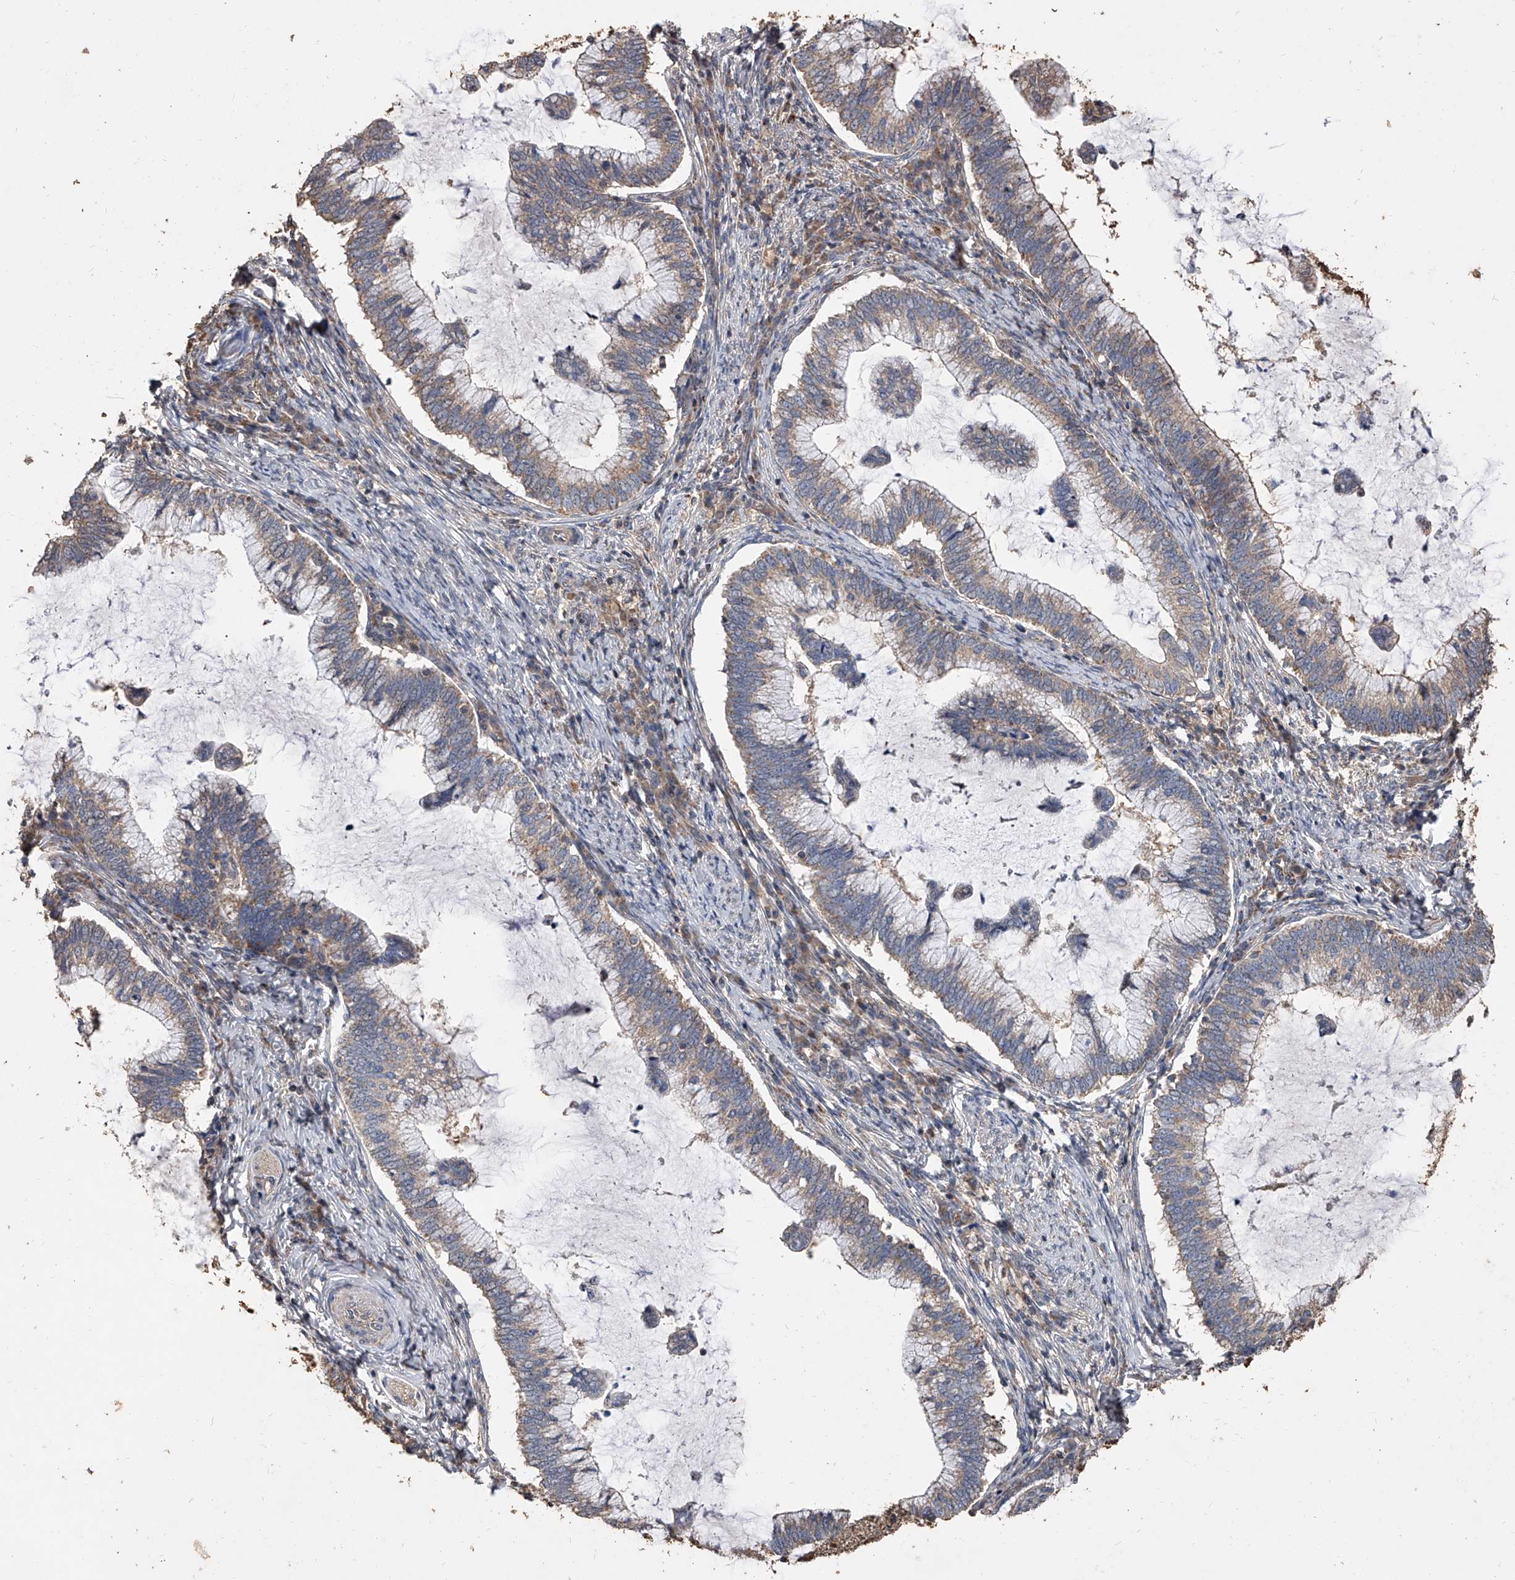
{"staining": {"intensity": "weak", "quantity": ">75%", "location": "cytoplasmic/membranous"}, "tissue": "cervical cancer", "cell_type": "Tumor cells", "image_type": "cancer", "snomed": [{"axis": "morphology", "description": "Adenocarcinoma, NOS"}, {"axis": "topography", "description": "Cervix"}], "caption": "DAB immunohistochemical staining of cervical cancer (adenocarcinoma) shows weak cytoplasmic/membranous protein expression in approximately >75% of tumor cells.", "gene": "LTV1", "patient": {"sex": "female", "age": 36}}